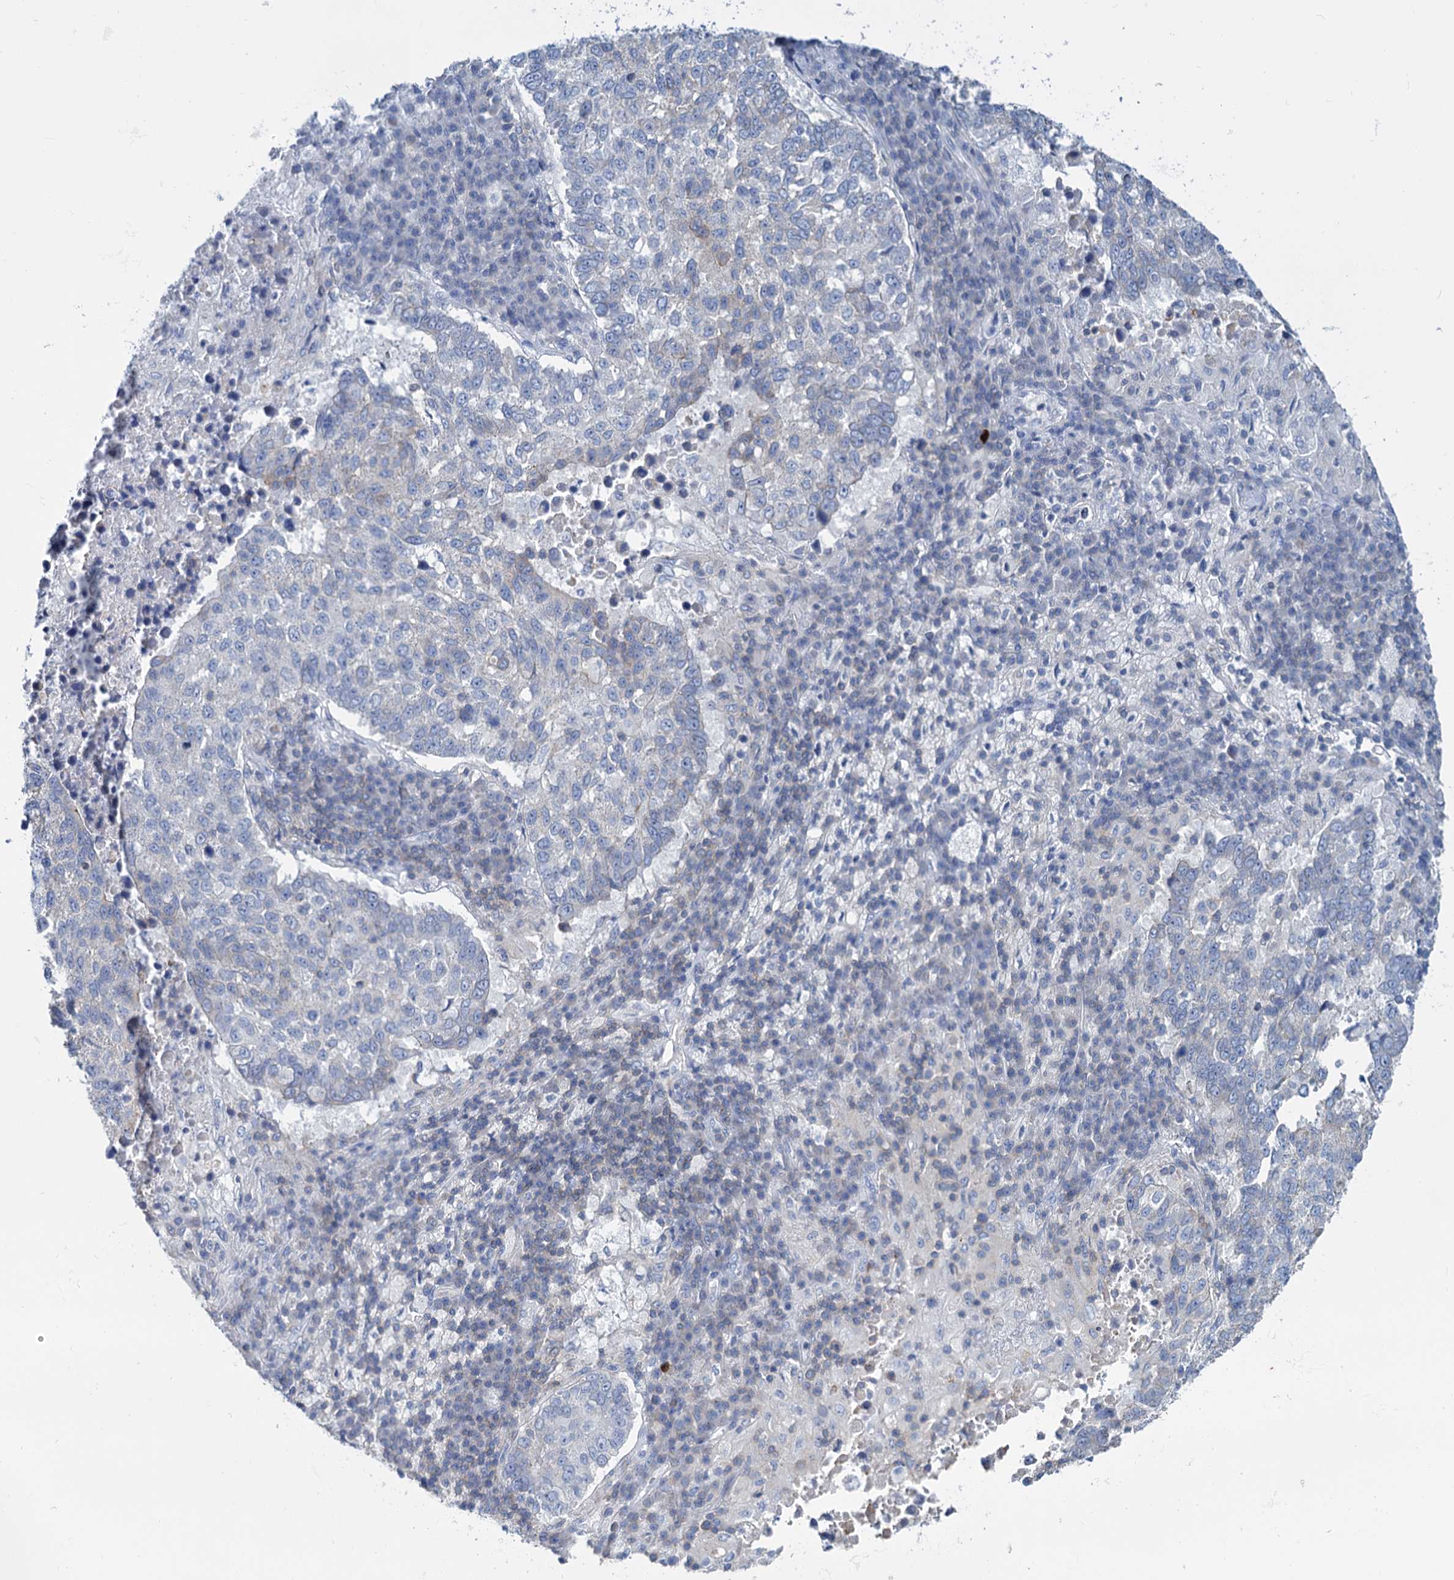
{"staining": {"intensity": "negative", "quantity": "none", "location": "none"}, "tissue": "lung cancer", "cell_type": "Tumor cells", "image_type": "cancer", "snomed": [{"axis": "morphology", "description": "Squamous cell carcinoma, NOS"}, {"axis": "topography", "description": "Lung"}], "caption": "Tumor cells show no significant staining in lung cancer.", "gene": "LRCH4", "patient": {"sex": "male", "age": 73}}